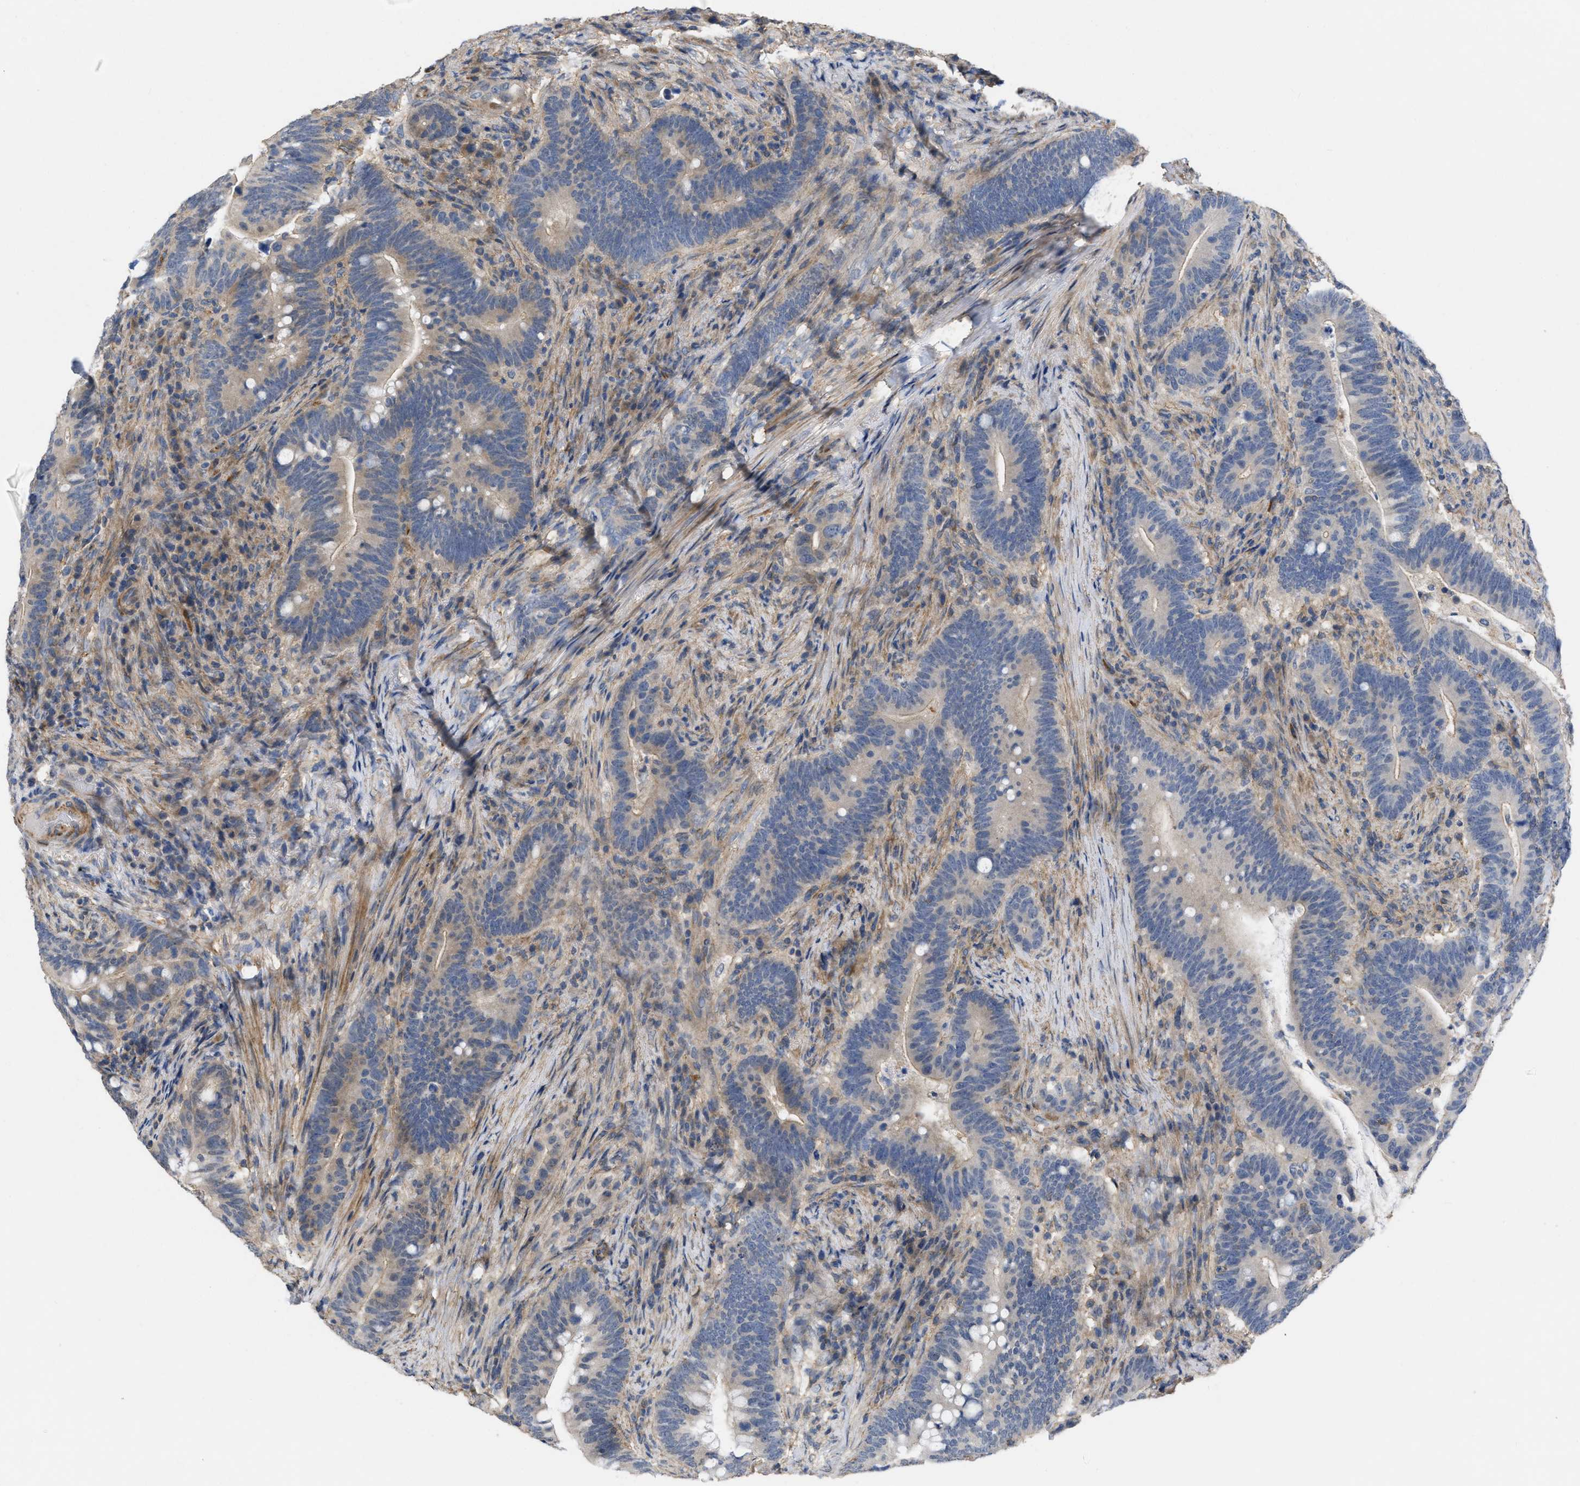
{"staining": {"intensity": "negative", "quantity": "none", "location": "none"}, "tissue": "colorectal cancer", "cell_type": "Tumor cells", "image_type": "cancer", "snomed": [{"axis": "morphology", "description": "Normal tissue, NOS"}, {"axis": "morphology", "description": "Adenocarcinoma, NOS"}, {"axis": "topography", "description": "Colon"}], "caption": "Immunohistochemistry (IHC) micrograph of neoplastic tissue: human adenocarcinoma (colorectal) stained with DAB (3,3'-diaminobenzidine) exhibits no significant protein staining in tumor cells. Nuclei are stained in blue.", "gene": "TMEM131", "patient": {"sex": "female", "age": 66}}